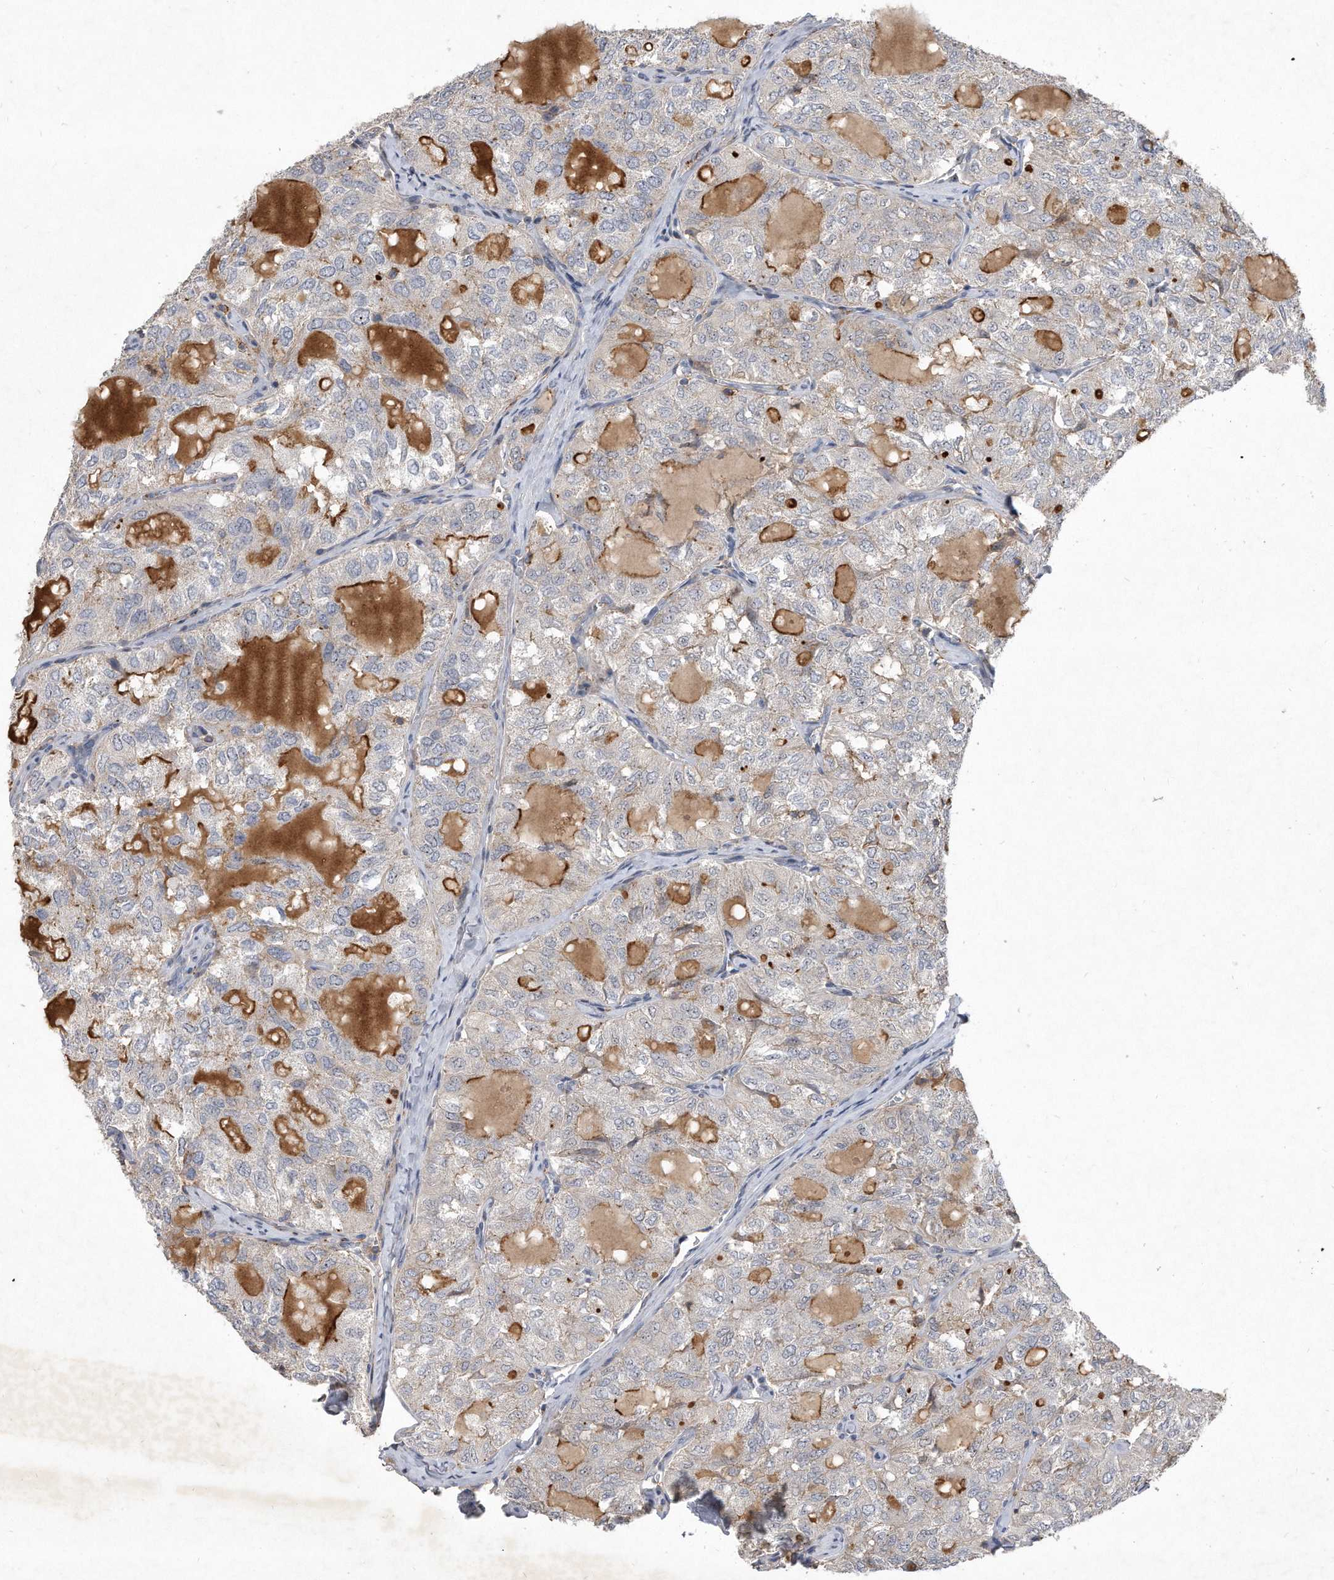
{"staining": {"intensity": "moderate", "quantity": "<25%", "location": "cytoplasmic/membranous"}, "tissue": "thyroid cancer", "cell_type": "Tumor cells", "image_type": "cancer", "snomed": [{"axis": "morphology", "description": "Follicular adenoma carcinoma, NOS"}, {"axis": "topography", "description": "Thyroid gland"}], "caption": "Moderate cytoplasmic/membranous positivity for a protein is identified in approximately <25% of tumor cells of thyroid cancer using immunohistochemistry (IHC).", "gene": "PGBD2", "patient": {"sex": "male", "age": 75}}